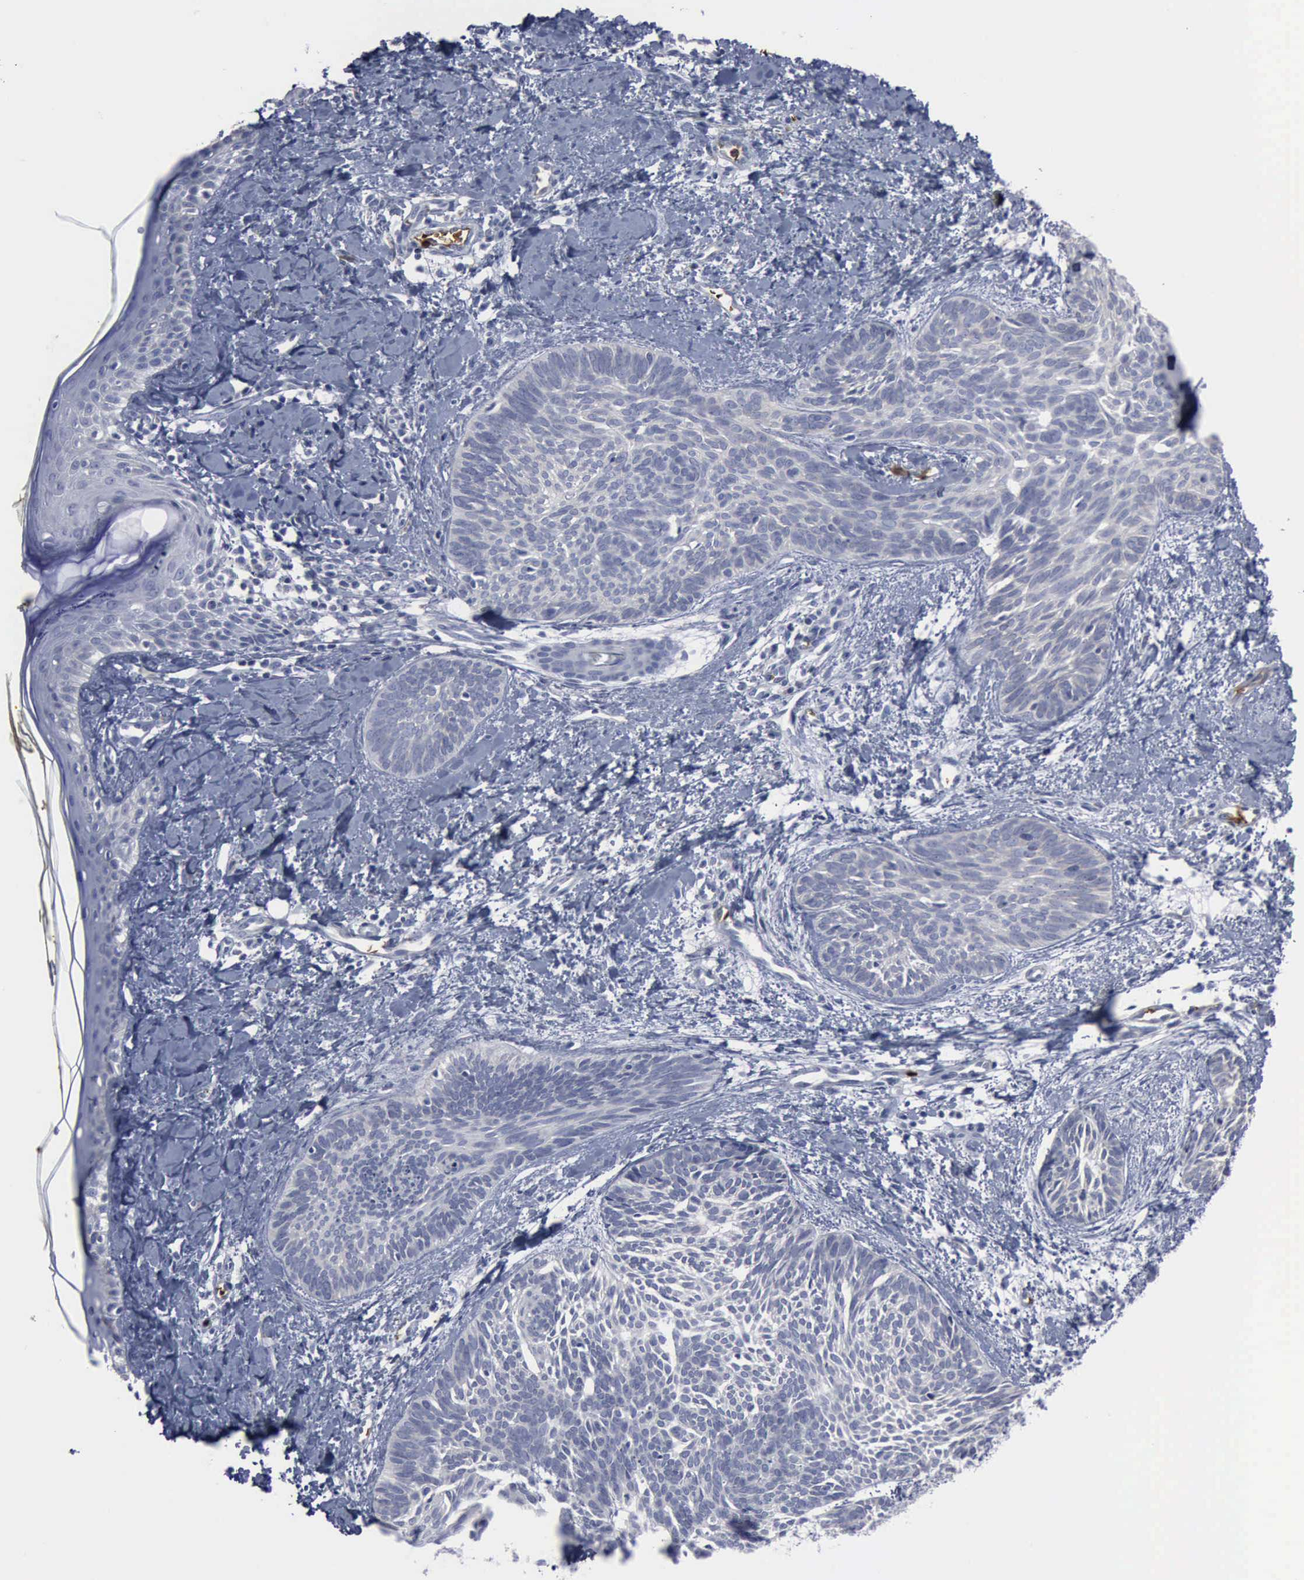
{"staining": {"intensity": "negative", "quantity": "none", "location": "none"}, "tissue": "skin cancer", "cell_type": "Tumor cells", "image_type": "cancer", "snomed": [{"axis": "morphology", "description": "Basal cell carcinoma"}, {"axis": "topography", "description": "Skin"}], "caption": "This is a micrograph of immunohistochemistry staining of skin cancer (basal cell carcinoma), which shows no staining in tumor cells.", "gene": "TGFB1", "patient": {"sex": "female", "age": 81}}